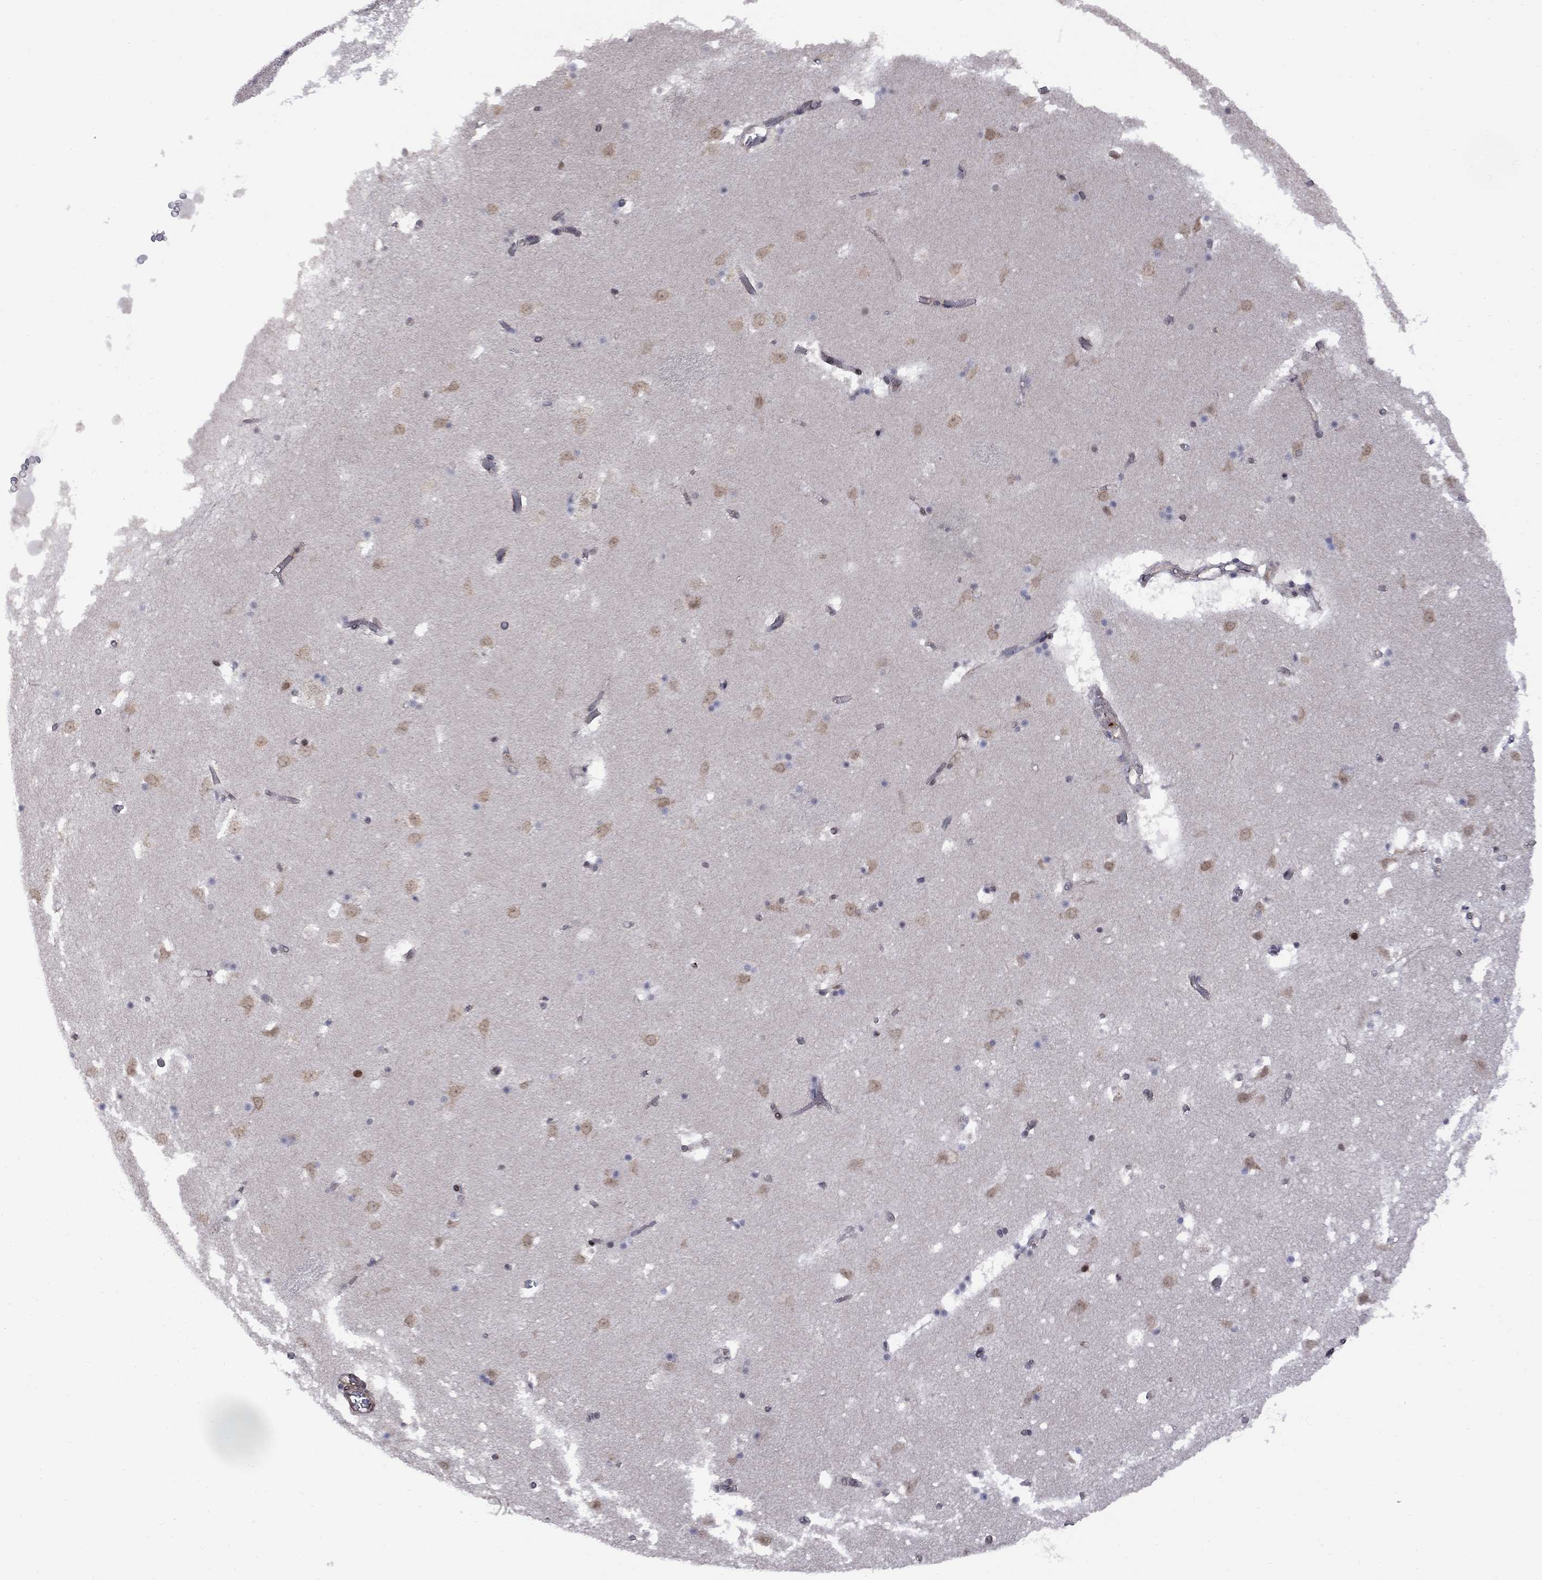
{"staining": {"intensity": "strong", "quantity": "<25%", "location": "nuclear"}, "tissue": "caudate", "cell_type": "Glial cells", "image_type": "normal", "snomed": [{"axis": "morphology", "description": "Normal tissue, NOS"}, {"axis": "topography", "description": "Lateral ventricle wall"}], "caption": "Caudate stained for a protein demonstrates strong nuclear positivity in glial cells. (brown staining indicates protein expression, while blue staining denotes nuclei).", "gene": "BRF1", "patient": {"sex": "female", "age": 42}}